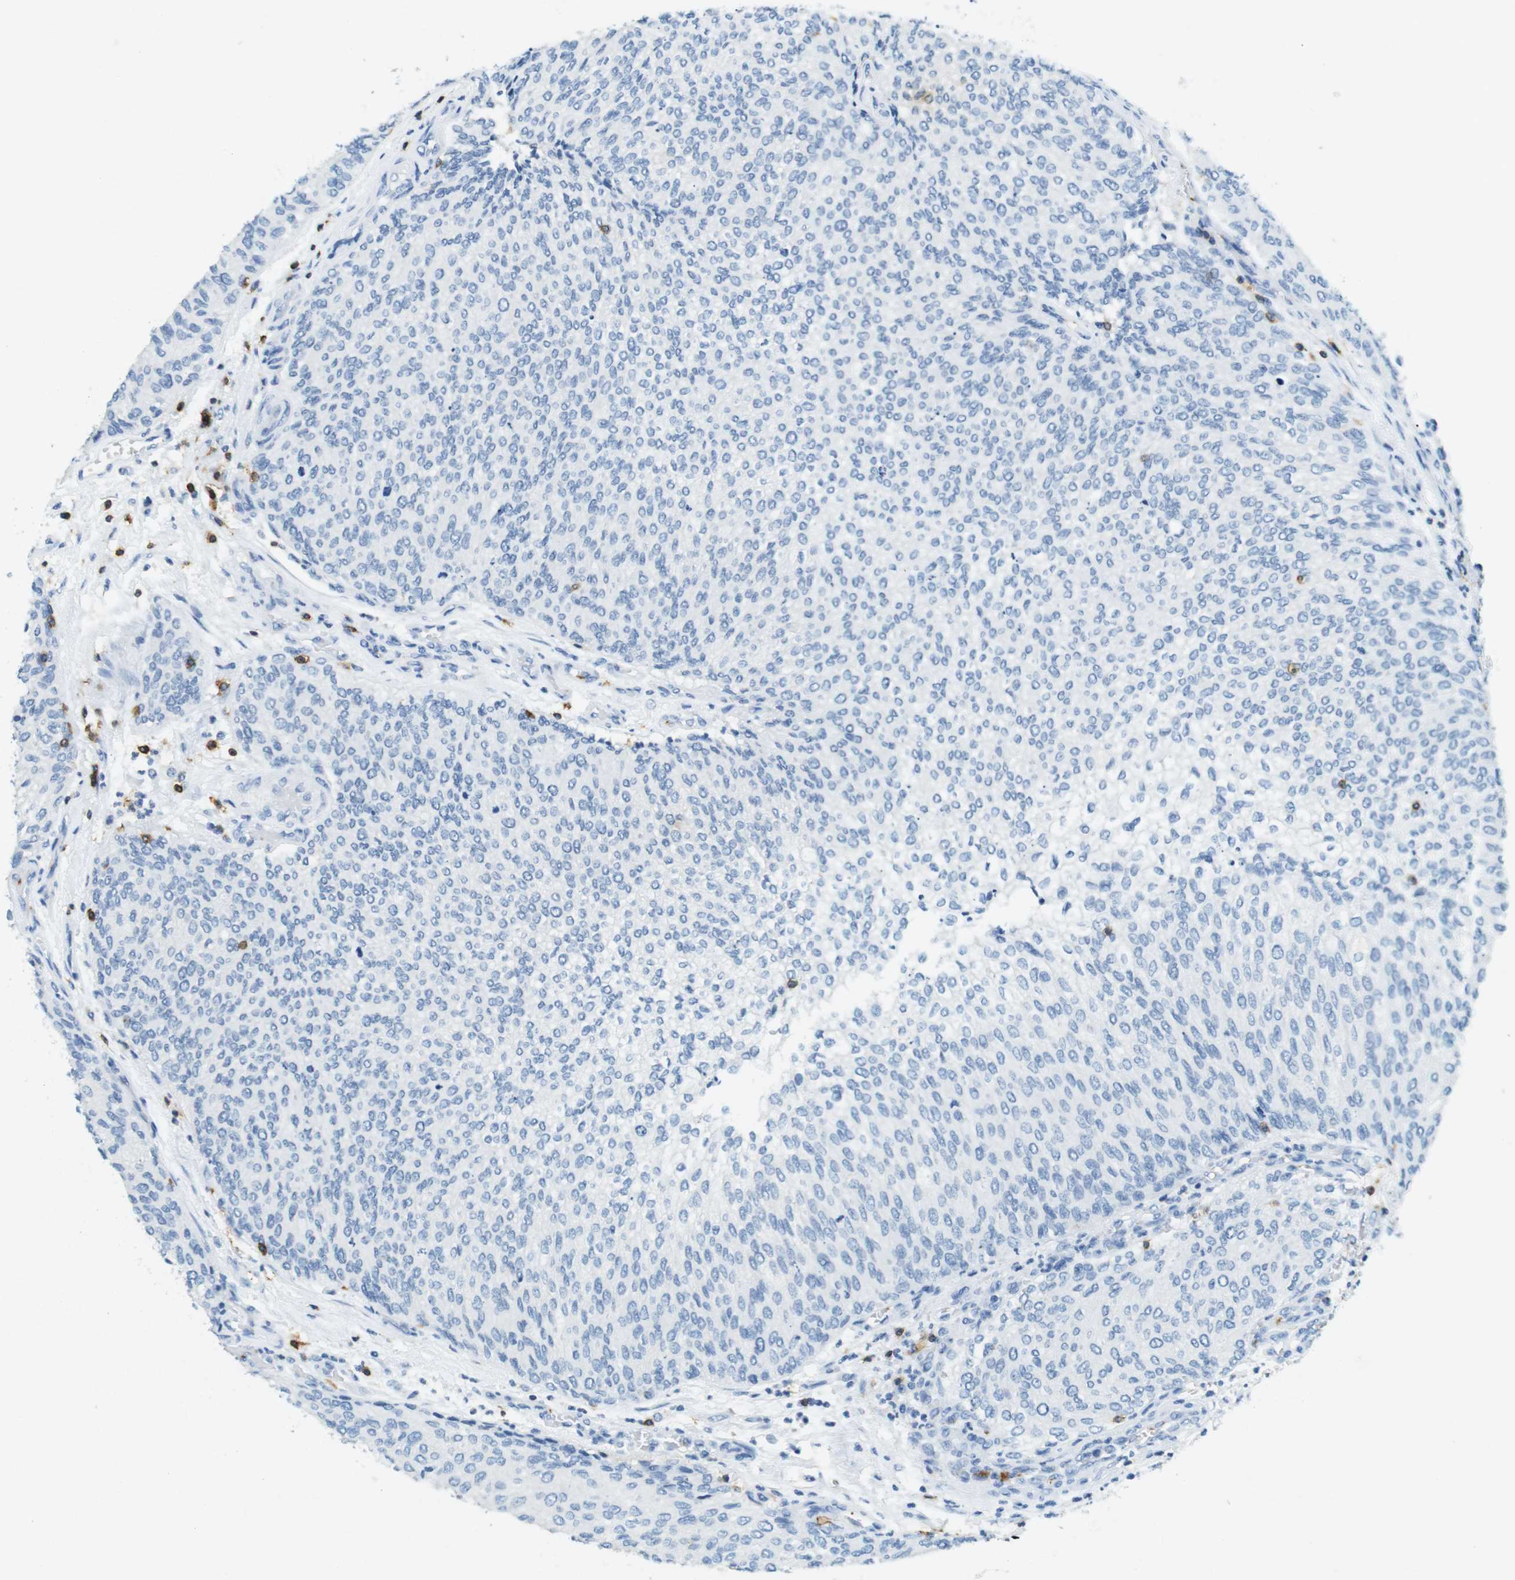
{"staining": {"intensity": "negative", "quantity": "none", "location": "none"}, "tissue": "urothelial cancer", "cell_type": "Tumor cells", "image_type": "cancer", "snomed": [{"axis": "morphology", "description": "Urothelial carcinoma, Low grade"}, {"axis": "topography", "description": "Urinary bladder"}], "caption": "This is an immunohistochemistry (IHC) histopathology image of urothelial cancer. There is no expression in tumor cells.", "gene": "LAT", "patient": {"sex": "female", "age": 79}}